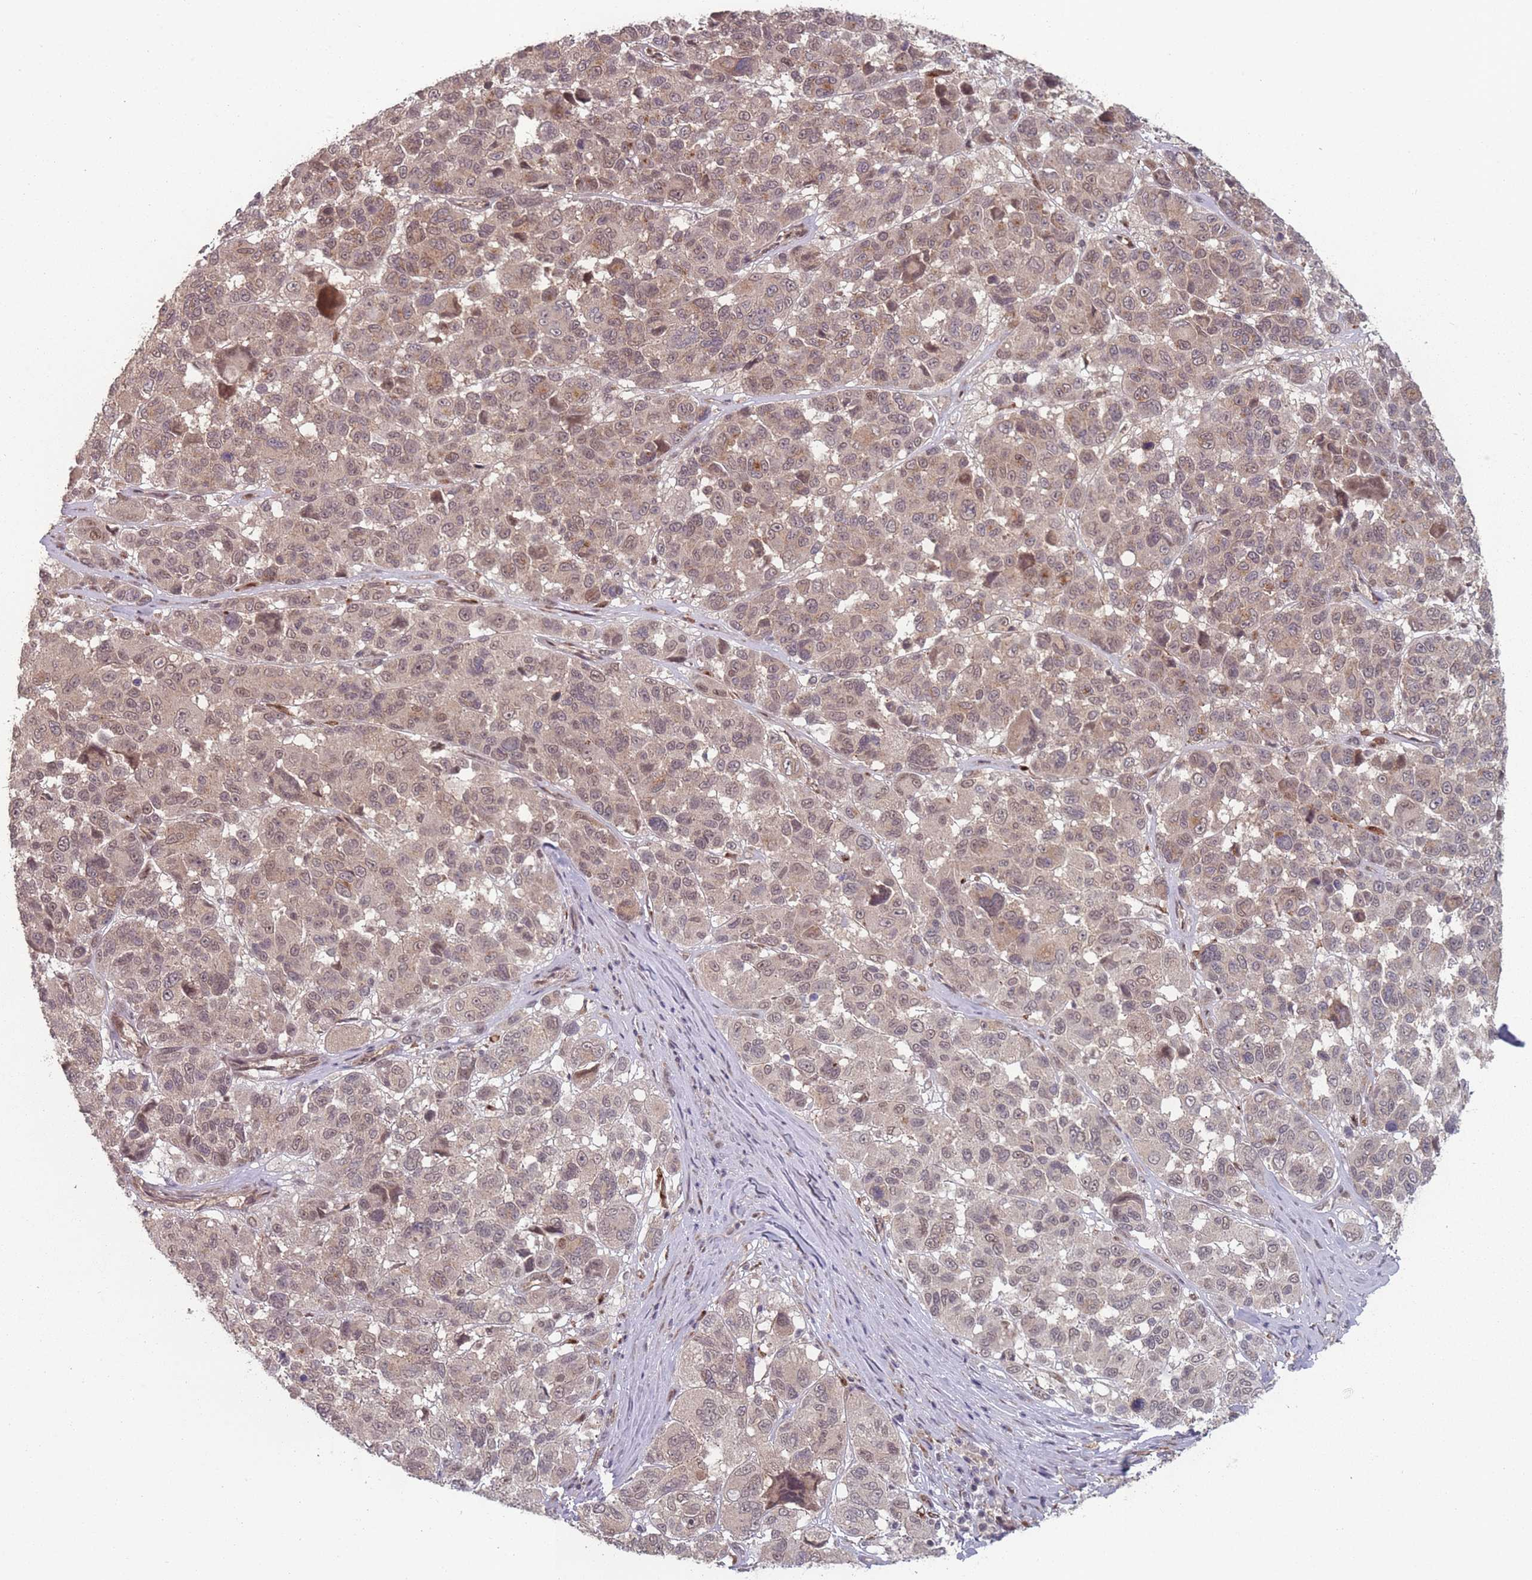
{"staining": {"intensity": "weak", "quantity": ">75%", "location": "cytoplasmic/membranous,nuclear"}, "tissue": "melanoma", "cell_type": "Tumor cells", "image_type": "cancer", "snomed": [{"axis": "morphology", "description": "Malignant melanoma, NOS"}, {"axis": "topography", "description": "Skin"}], "caption": "Malignant melanoma stained with immunohistochemistry reveals weak cytoplasmic/membranous and nuclear positivity in about >75% of tumor cells.", "gene": "CNTRL", "patient": {"sex": "female", "age": 66}}